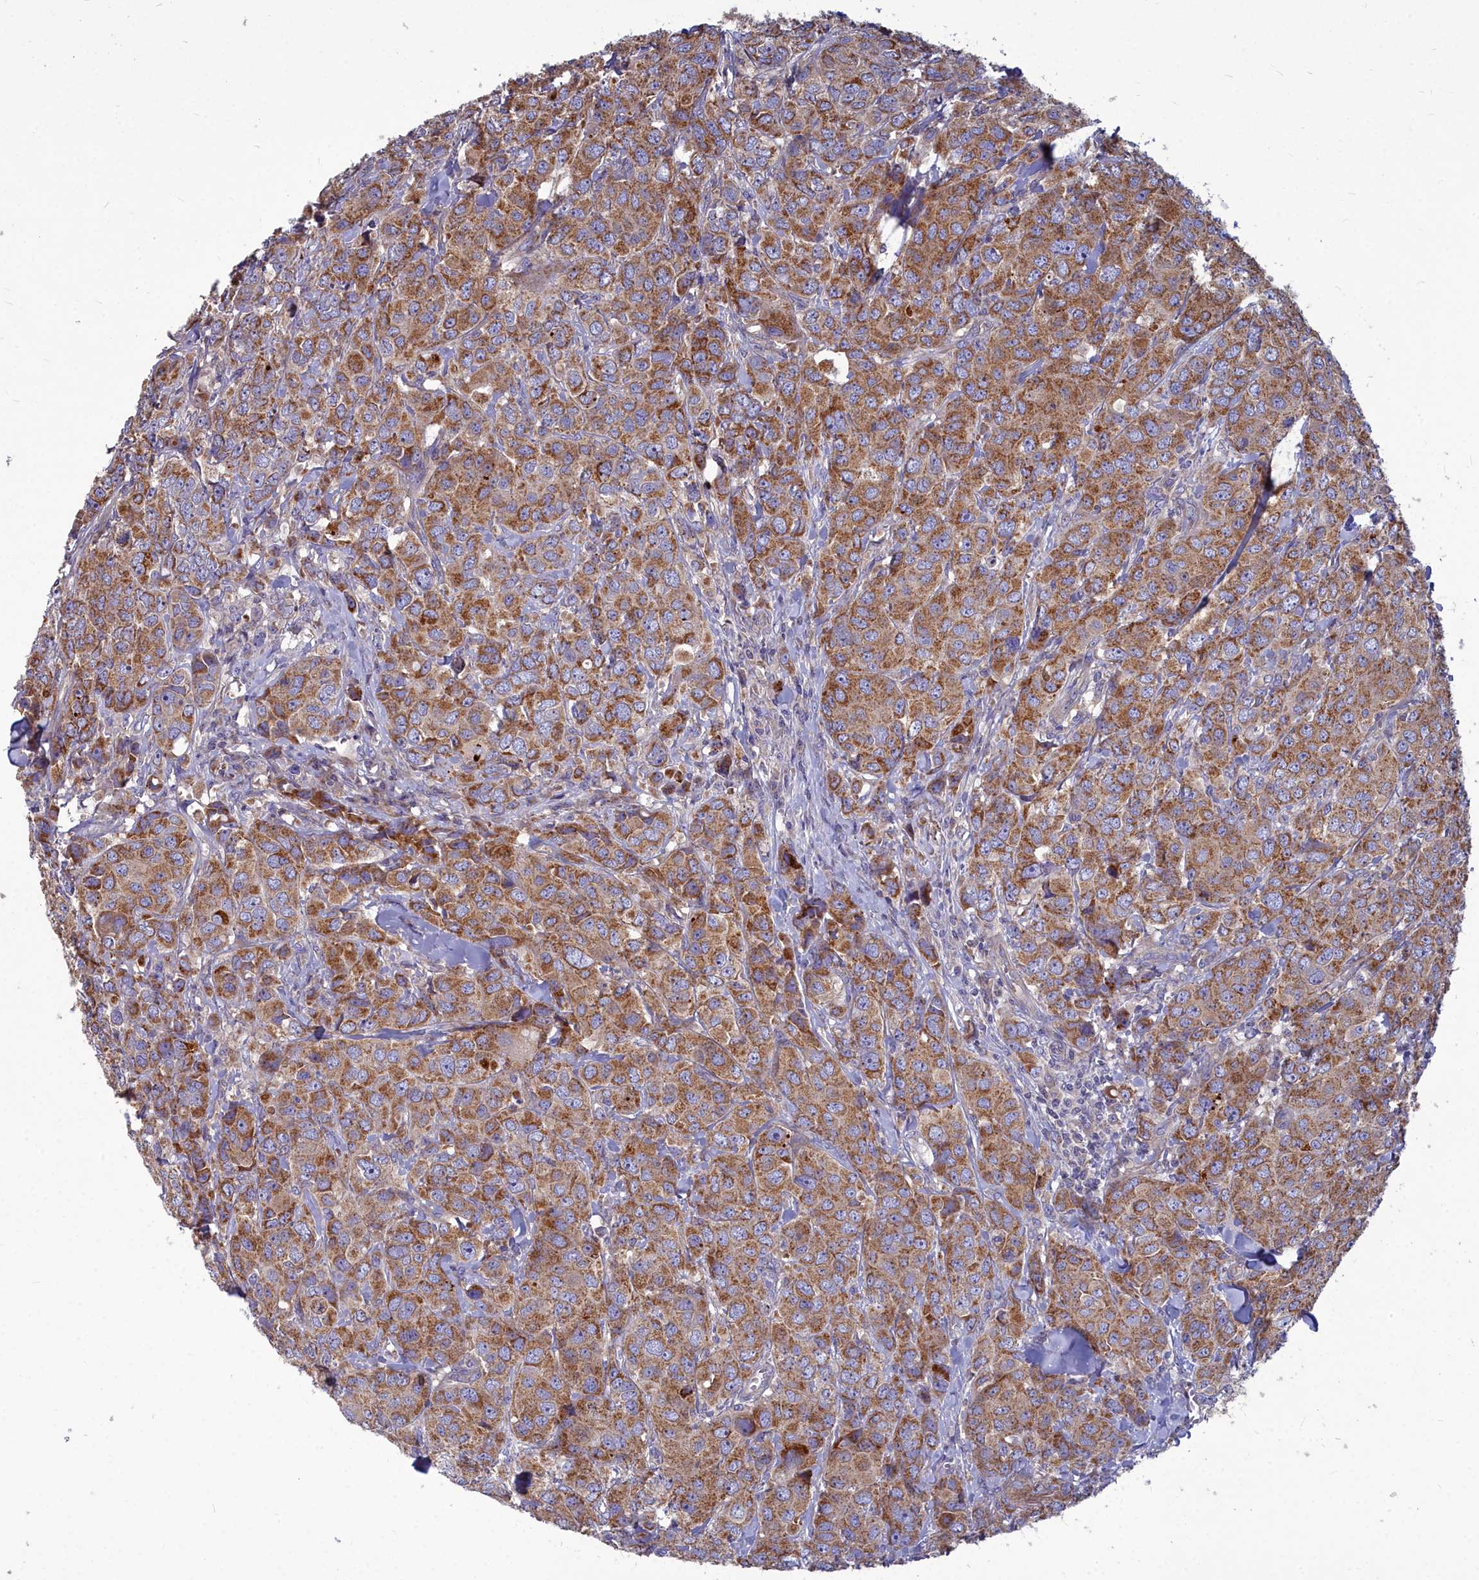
{"staining": {"intensity": "moderate", "quantity": ">75%", "location": "cytoplasmic/membranous"}, "tissue": "breast cancer", "cell_type": "Tumor cells", "image_type": "cancer", "snomed": [{"axis": "morphology", "description": "Duct carcinoma"}, {"axis": "topography", "description": "Breast"}], "caption": "Breast cancer (intraductal carcinoma) tissue demonstrates moderate cytoplasmic/membranous staining in approximately >75% of tumor cells", "gene": "COX20", "patient": {"sex": "female", "age": 43}}